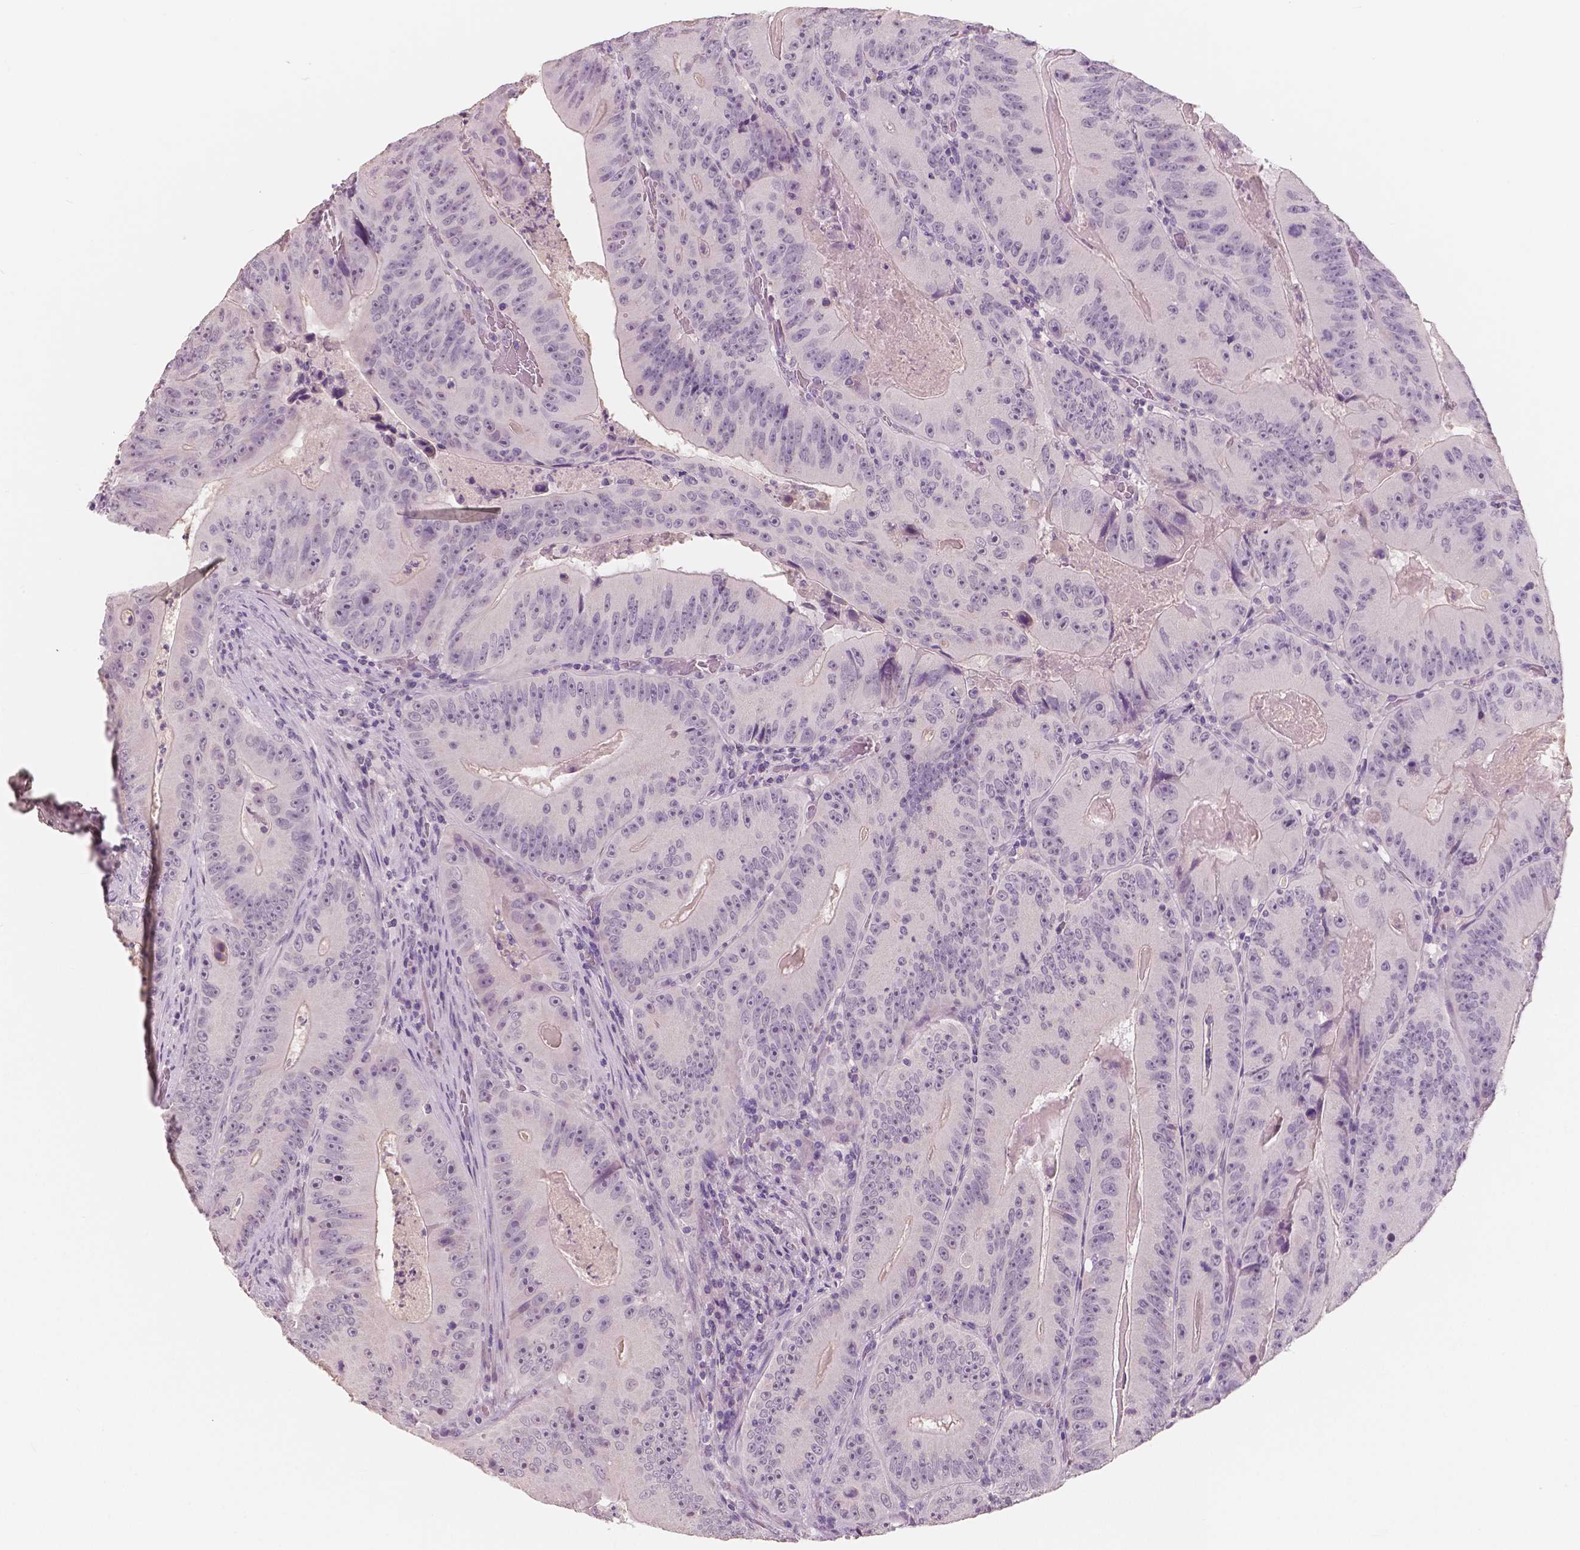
{"staining": {"intensity": "negative", "quantity": "none", "location": "none"}, "tissue": "colorectal cancer", "cell_type": "Tumor cells", "image_type": "cancer", "snomed": [{"axis": "morphology", "description": "Adenocarcinoma, NOS"}, {"axis": "topography", "description": "Colon"}], "caption": "Immunohistochemical staining of human colorectal adenocarcinoma demonstrates no significant staining in tumor cells. (Immunohistochemistry (ihc), brightfield microscopy, high magnification).", "gene": "NECAB1", "patient": {"sex": "female", "age": 86}}